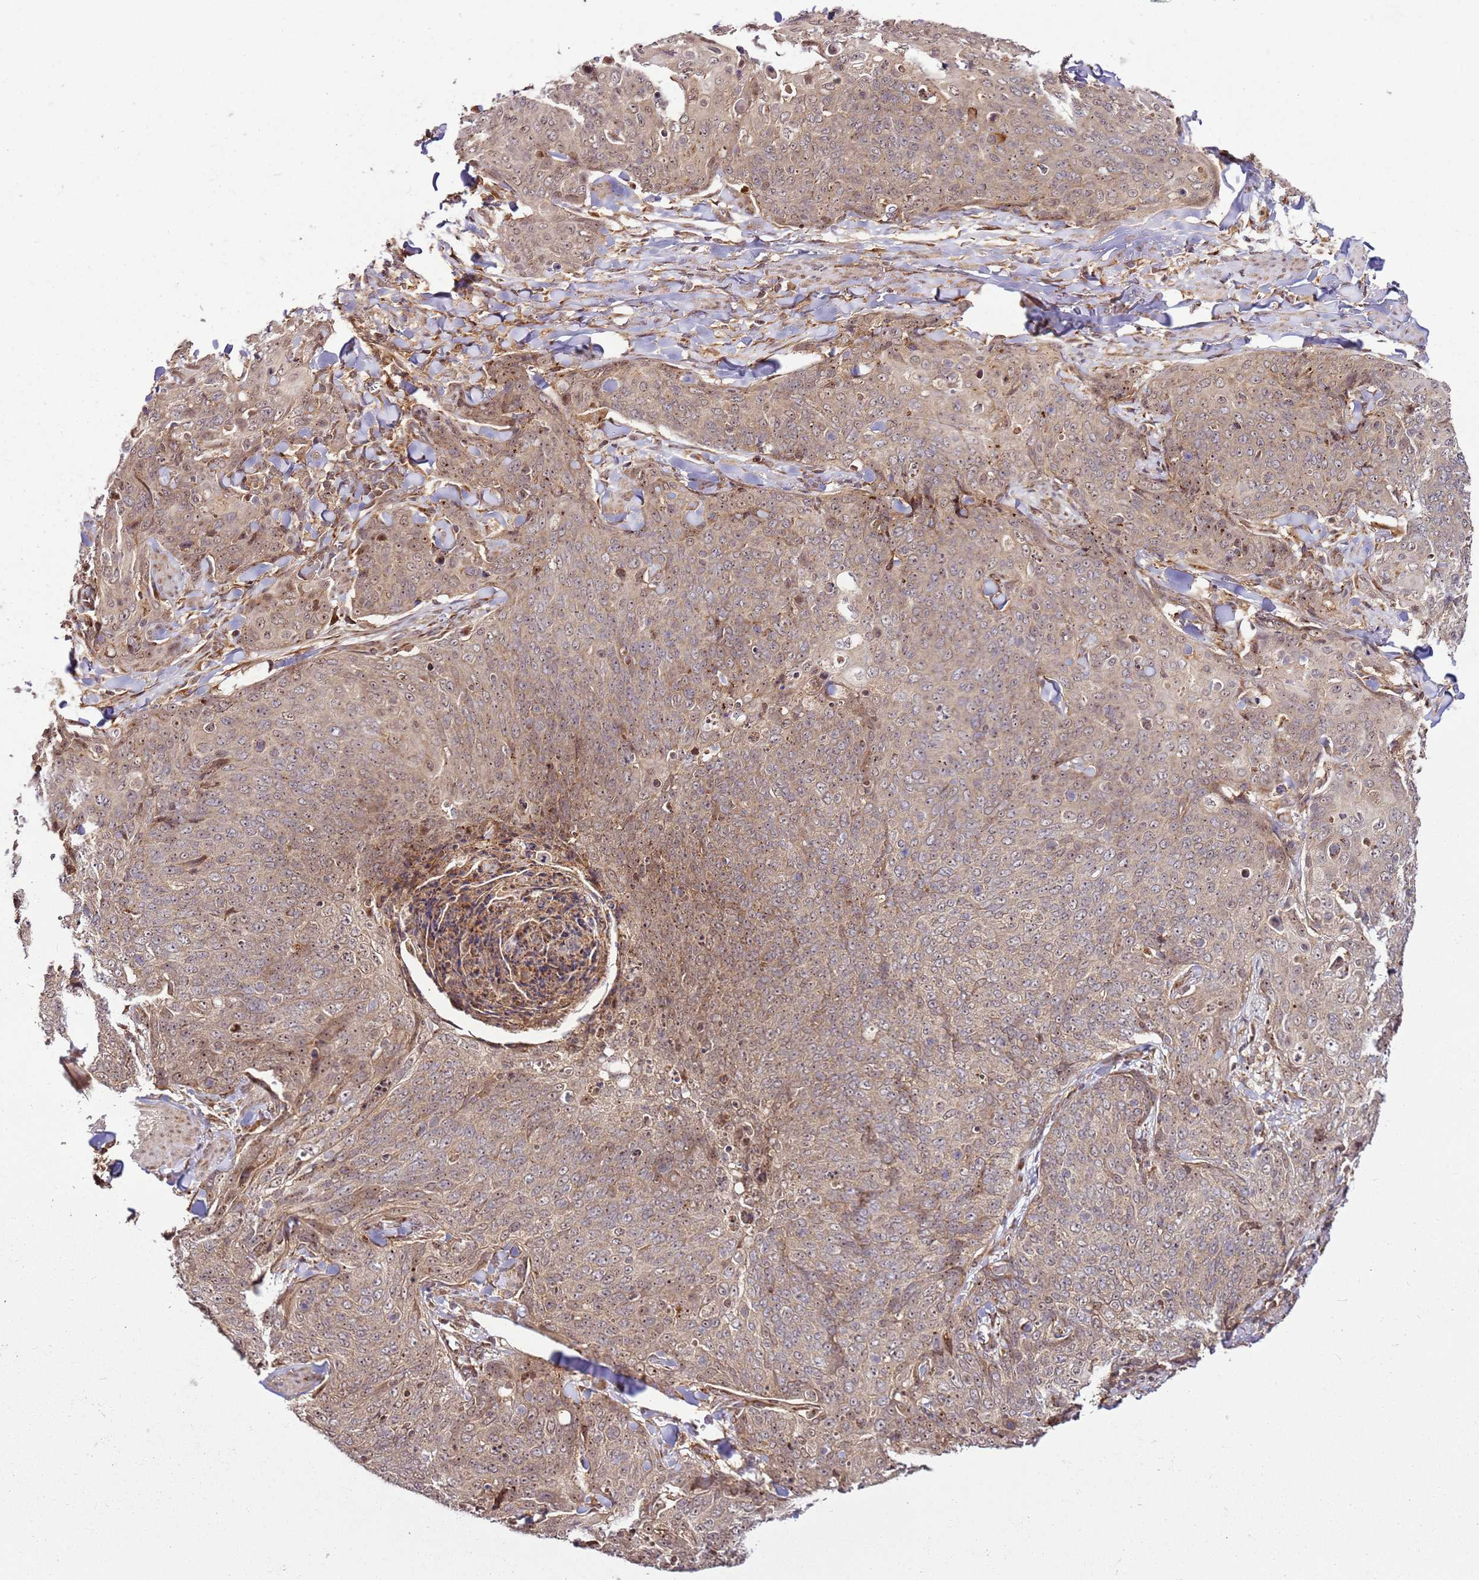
{"staining": {"intensity": "moderate", "quantity": ">75%", "location": "cytoplasmic/membranous,nuclear"}, "tissue": "skin cancer", "cell_type": "Tumor cells", "image_type": "cancer", "snomed": [{"axis": "morphology", "description": "Squamous cell carcinoma, NOS"}, {"axis": "topography", "description": "Skin"}, {"axis": "topography", "description": "Vulva"}], "caption": "Tumor cells demonstrate medium levels of moderate cytoplasmic/membranous and nuclear staining in about >75% of cells in squamous cell carcinoma (skin).", "gene": "RASA3", "patient": {"sex": "female", "age": 85}}